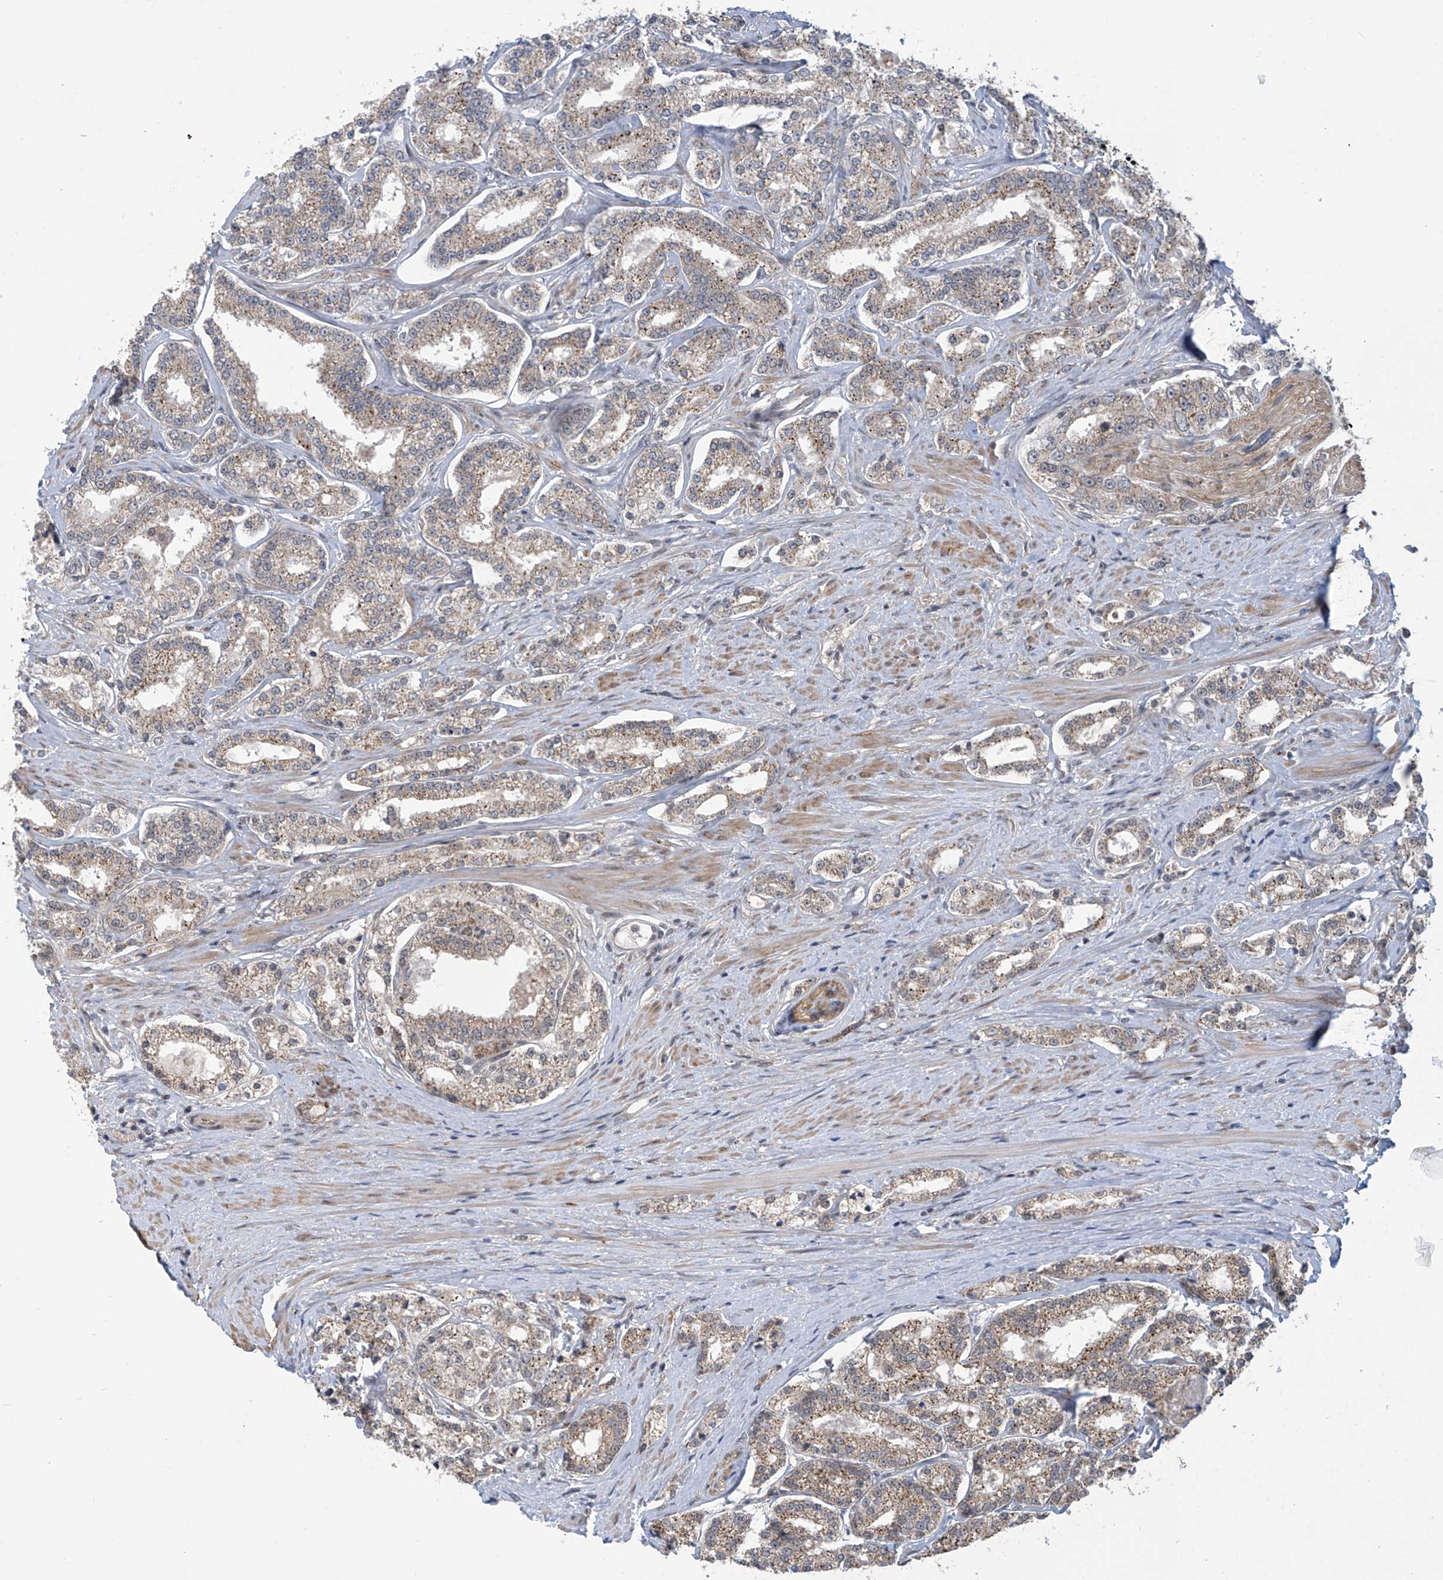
{"staining": {"intensity": "weak", "quantity": "25%-75%", "location": "cytoplasmic/membranous"}, "tissue": "prostate cancer", "cell_type": "Tumor cells", "image_type": "cancer", "snomed": [{"axis": "morphology", "description": "Normal tissue, NOS"}, {"axis": "morphology", "description": "Adenocarcinoma, High grade"}, {"axis": "topography", "description": "Prostate"}], "caption": "A brown stain highlights weak cytoplasmic/membranous expression of a protein in prostate cancer tumor cells.", "gene": "ABHD13", "patient": {"sex": "male", "age": 83}}